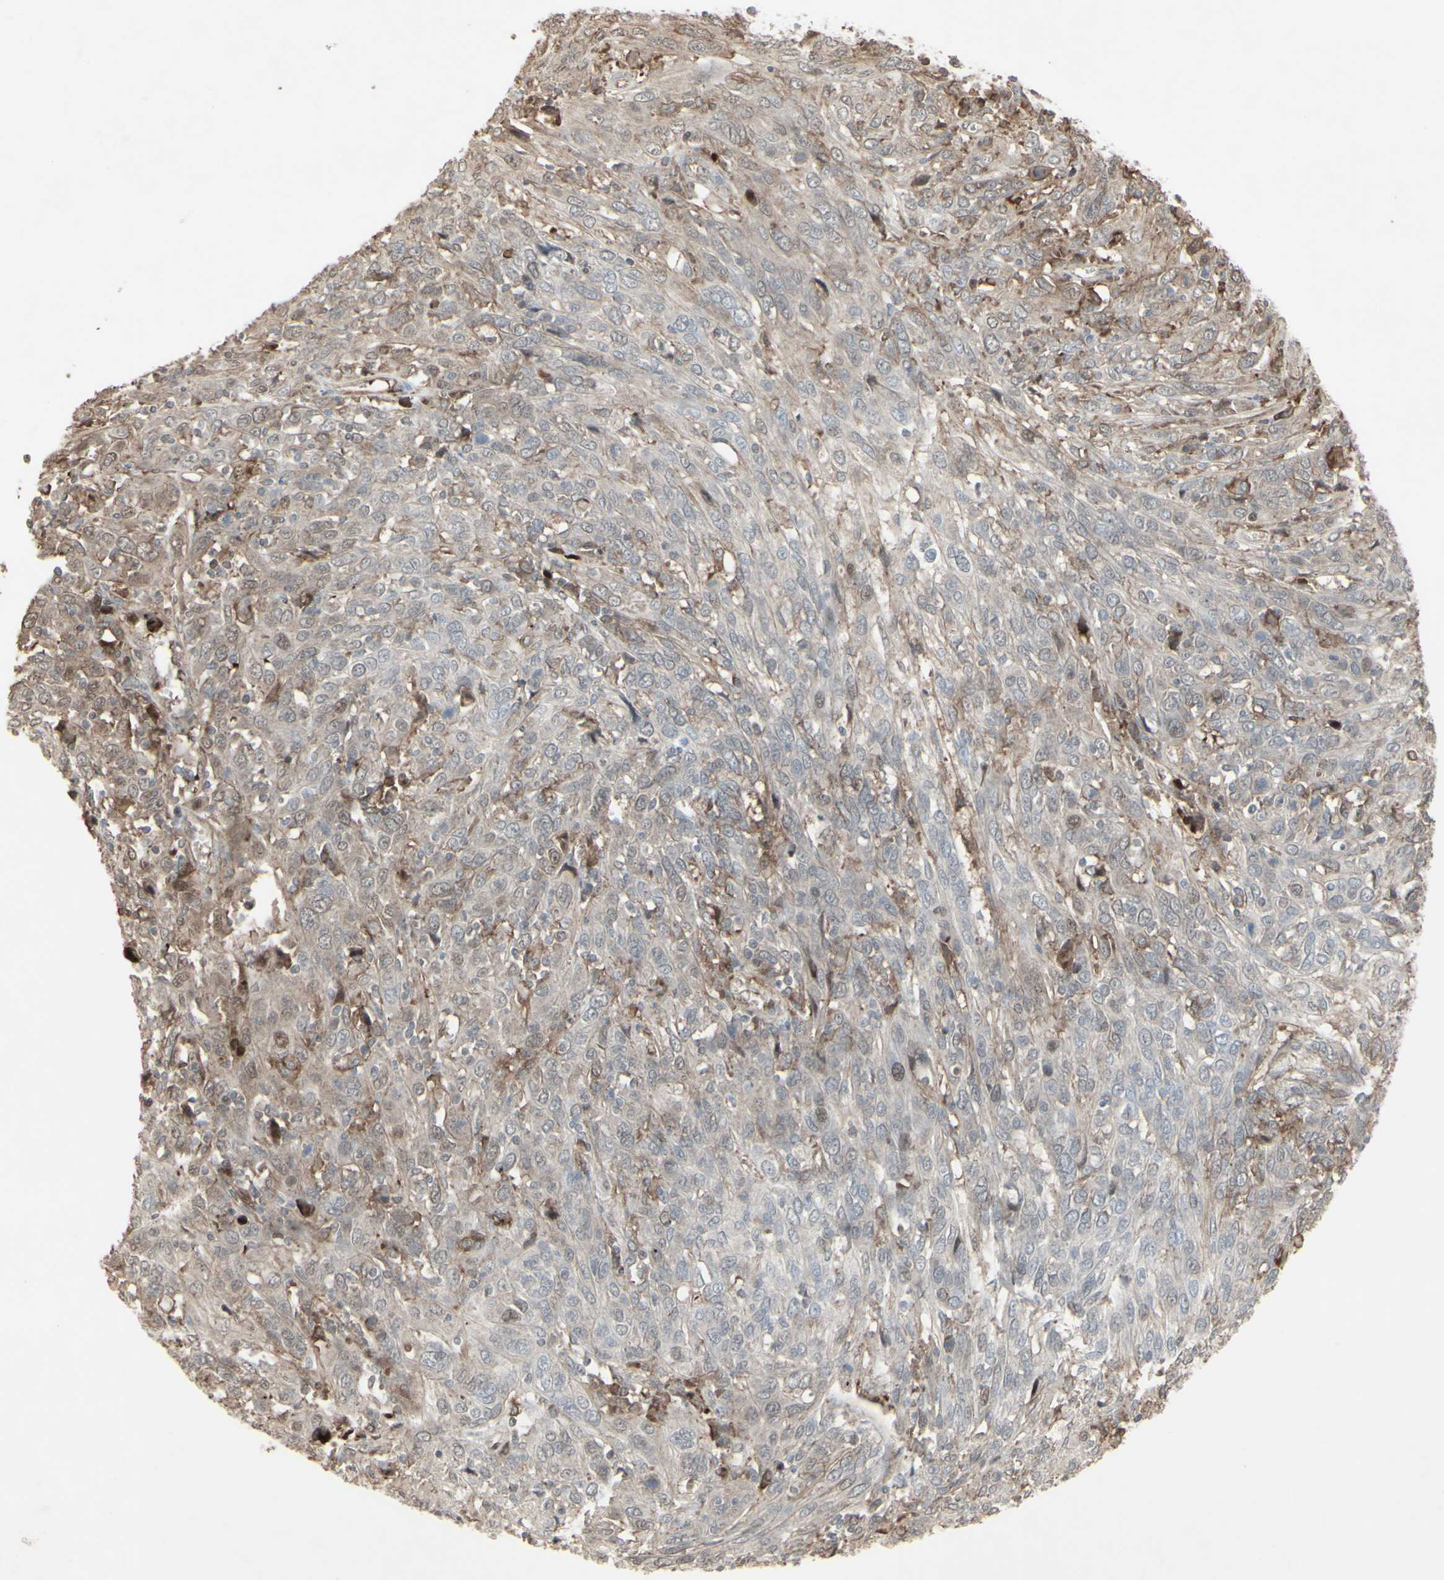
{"staining": {"intensity": "weak", "quantity": "25%-75%", "location": "cytoplasmic/membranous"}, "tissue": "cervical cancer", "cell_type": "Tumor cells", "image_type": "cancer", "snomed": [{"axis": "morphology", "description": "Squamous cell carcinoma, NOS"}, {"axis": "topography", "description": "Cervix"}], "caption": "Brown immunohistochemical staining in human squamous cell carcinoma (cervical) exhibits weak cytoplasmic/membranous expression in approximately 25%-75% of tumor cells.", "gene": "CD33", "patient": {"sex": "female", "age": 46}}